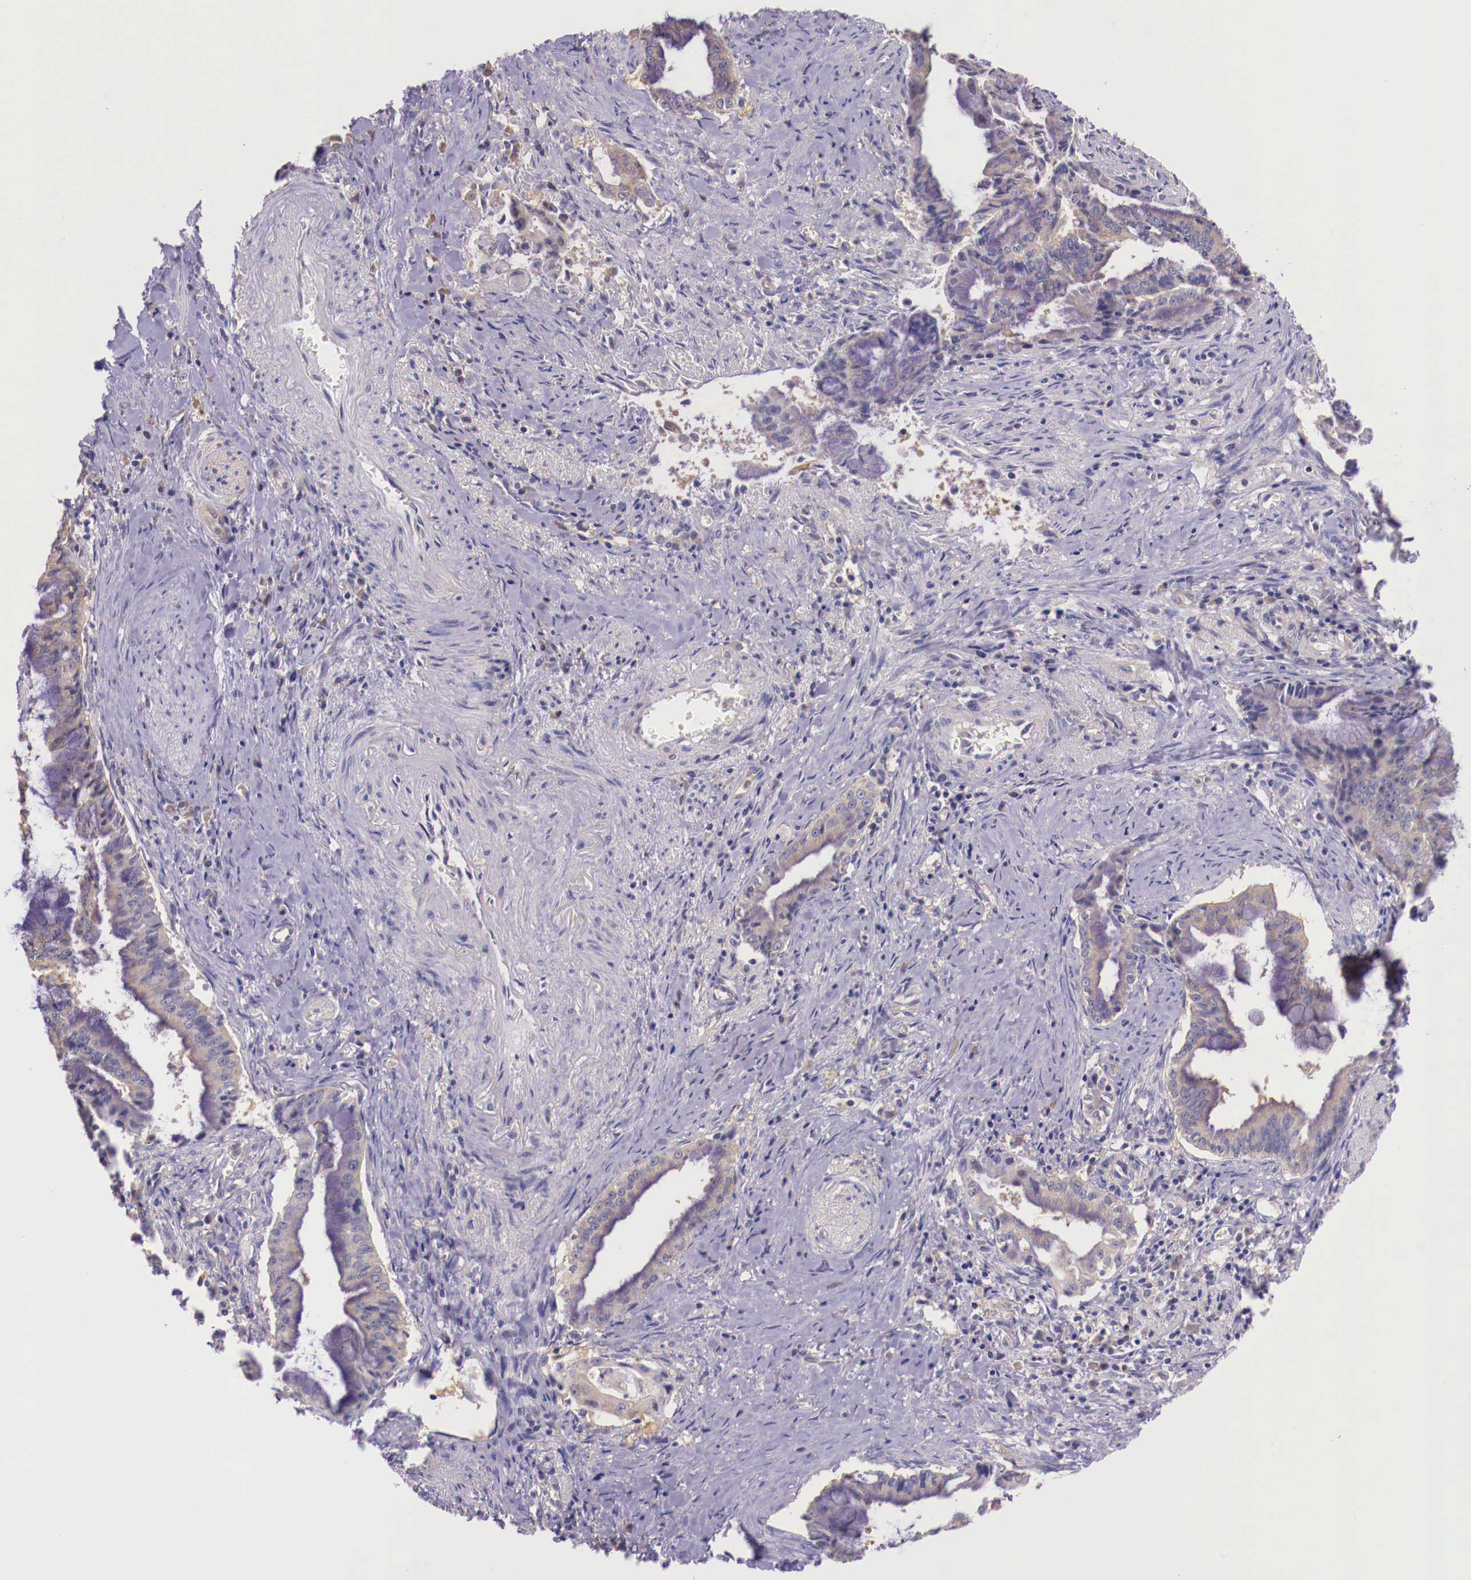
{"staining": {"intensity": "weak", "quantity": "25%-75%", "location": "cytoplasmic/membranous"}, "tissue": "pancreatic cancer", "cell_type": "Tumor cells", "image_type": "cancer", "snomed": [{"axis": "morphology", "description": "Adenocarcinoma, NOS"}, {"axis": "topography", "description": "Pancreas"}], "caption": "High-magnification brightfield microscopy of adenocarcinoma (pancreatic) stained with DAB (brown) and counterstained with hematoxylin (blue). tumor cells exhibit weak cytoplasmic/membranous staining is identified in about25%-75% of cells.", "gene": "GRIPAP1", "patient": {"sex": "male", "age": 59}}